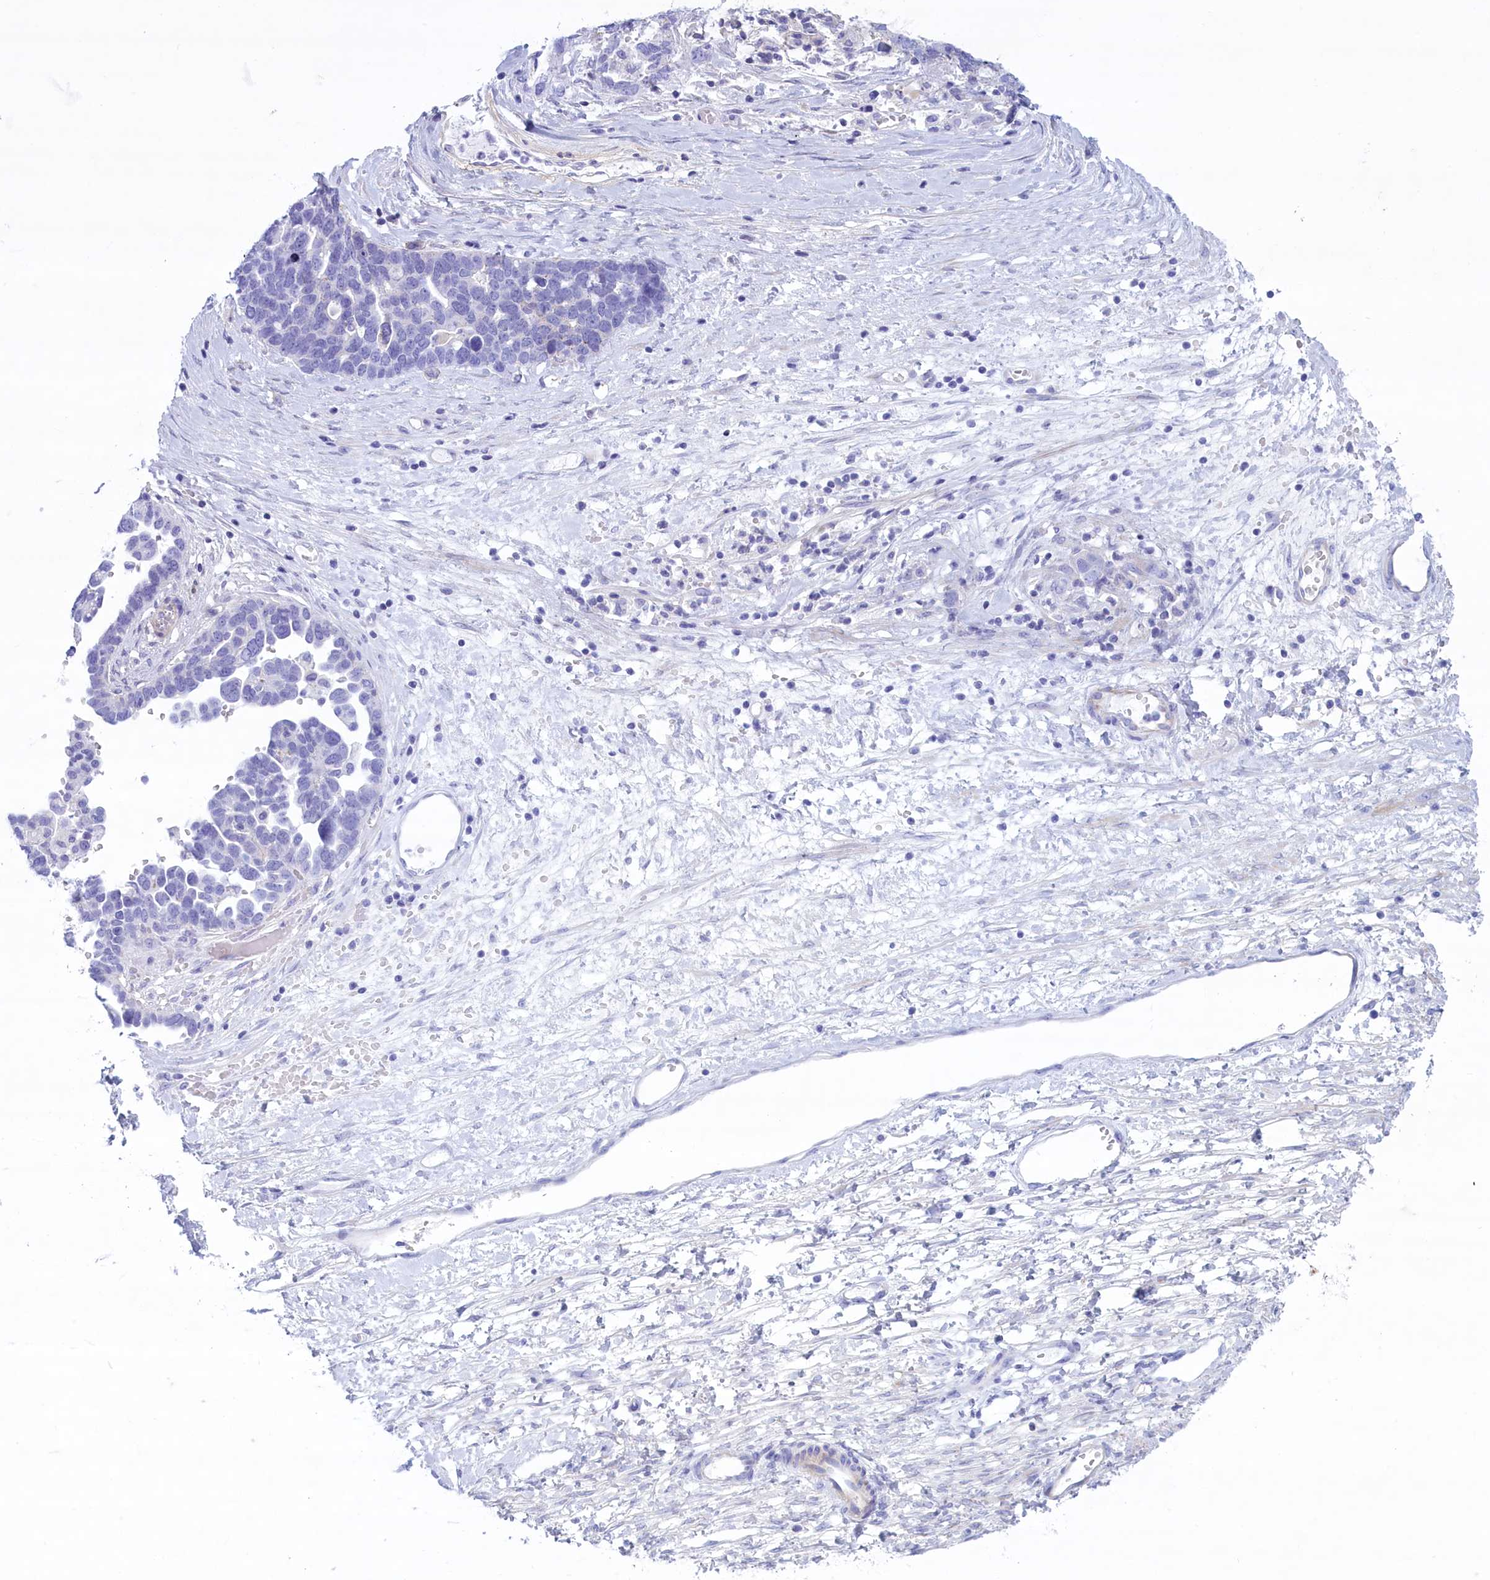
{"staining": {"intensity": "negative", "quantity": "none", "location": "none"}, "tissue": "ovarian cancer", "cell_type": "Tumor cells", "image_type": "cancer", "snomed": [{"axis": "morphology", "description": "Cystadenocarcinoma, serous, NOS"}, {"axis": "topography", "description": "Ovary"}], "caption": "Tumor cells are negative for brown protein staining in ovarian serous cystadenocarcinoma.", "gene": "MPV17L2", "patient": {"sex": "female", "age": 54}}